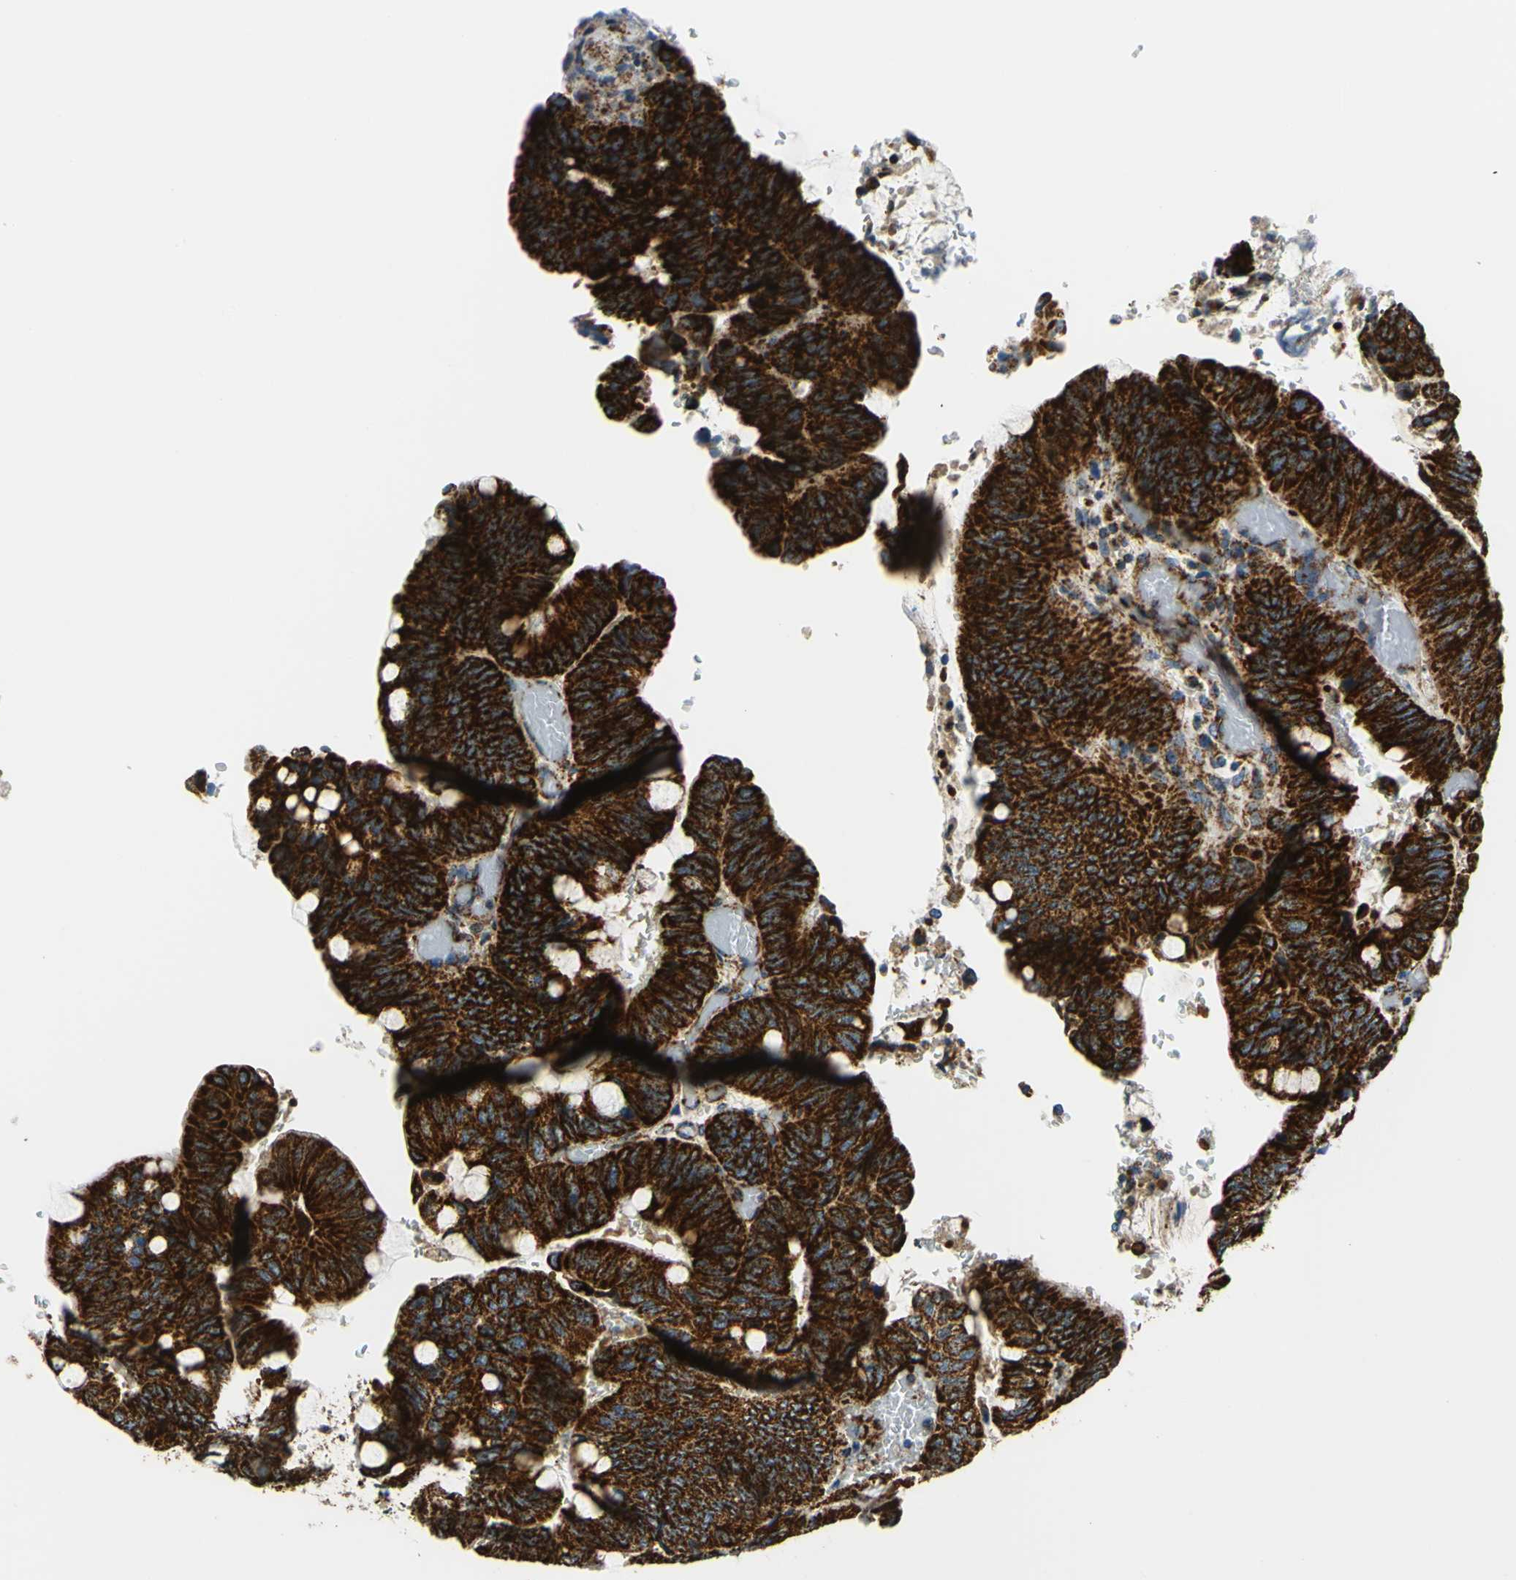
{"staining": {"intensity": "strong", "quantity": ">75%", "location": "cytoplasmic/membranous"}, "tissue": "colorectal cancer", "cell_type": "Tumor cells", "image_type": "cancer", "snomed": [{"axis": "morphology", "description": "Normal tissue, NOS"}, {"axis": "morphology", "description": "Adenocarcinoma, NOS"}, {"axis": "topography", "description": "Rectum"}, {"axis": "topography", "description": "Peripheral nerve tissue"}], "caption": "Adenocarcinoma (colorectal) was stained to show a protein in brown. There is high levels of strong cytoplasmic/membranous expression in approximately >75% of tumor cells.", "gene": "MAVS", "patient": {"sex": "male", "age": 92}}